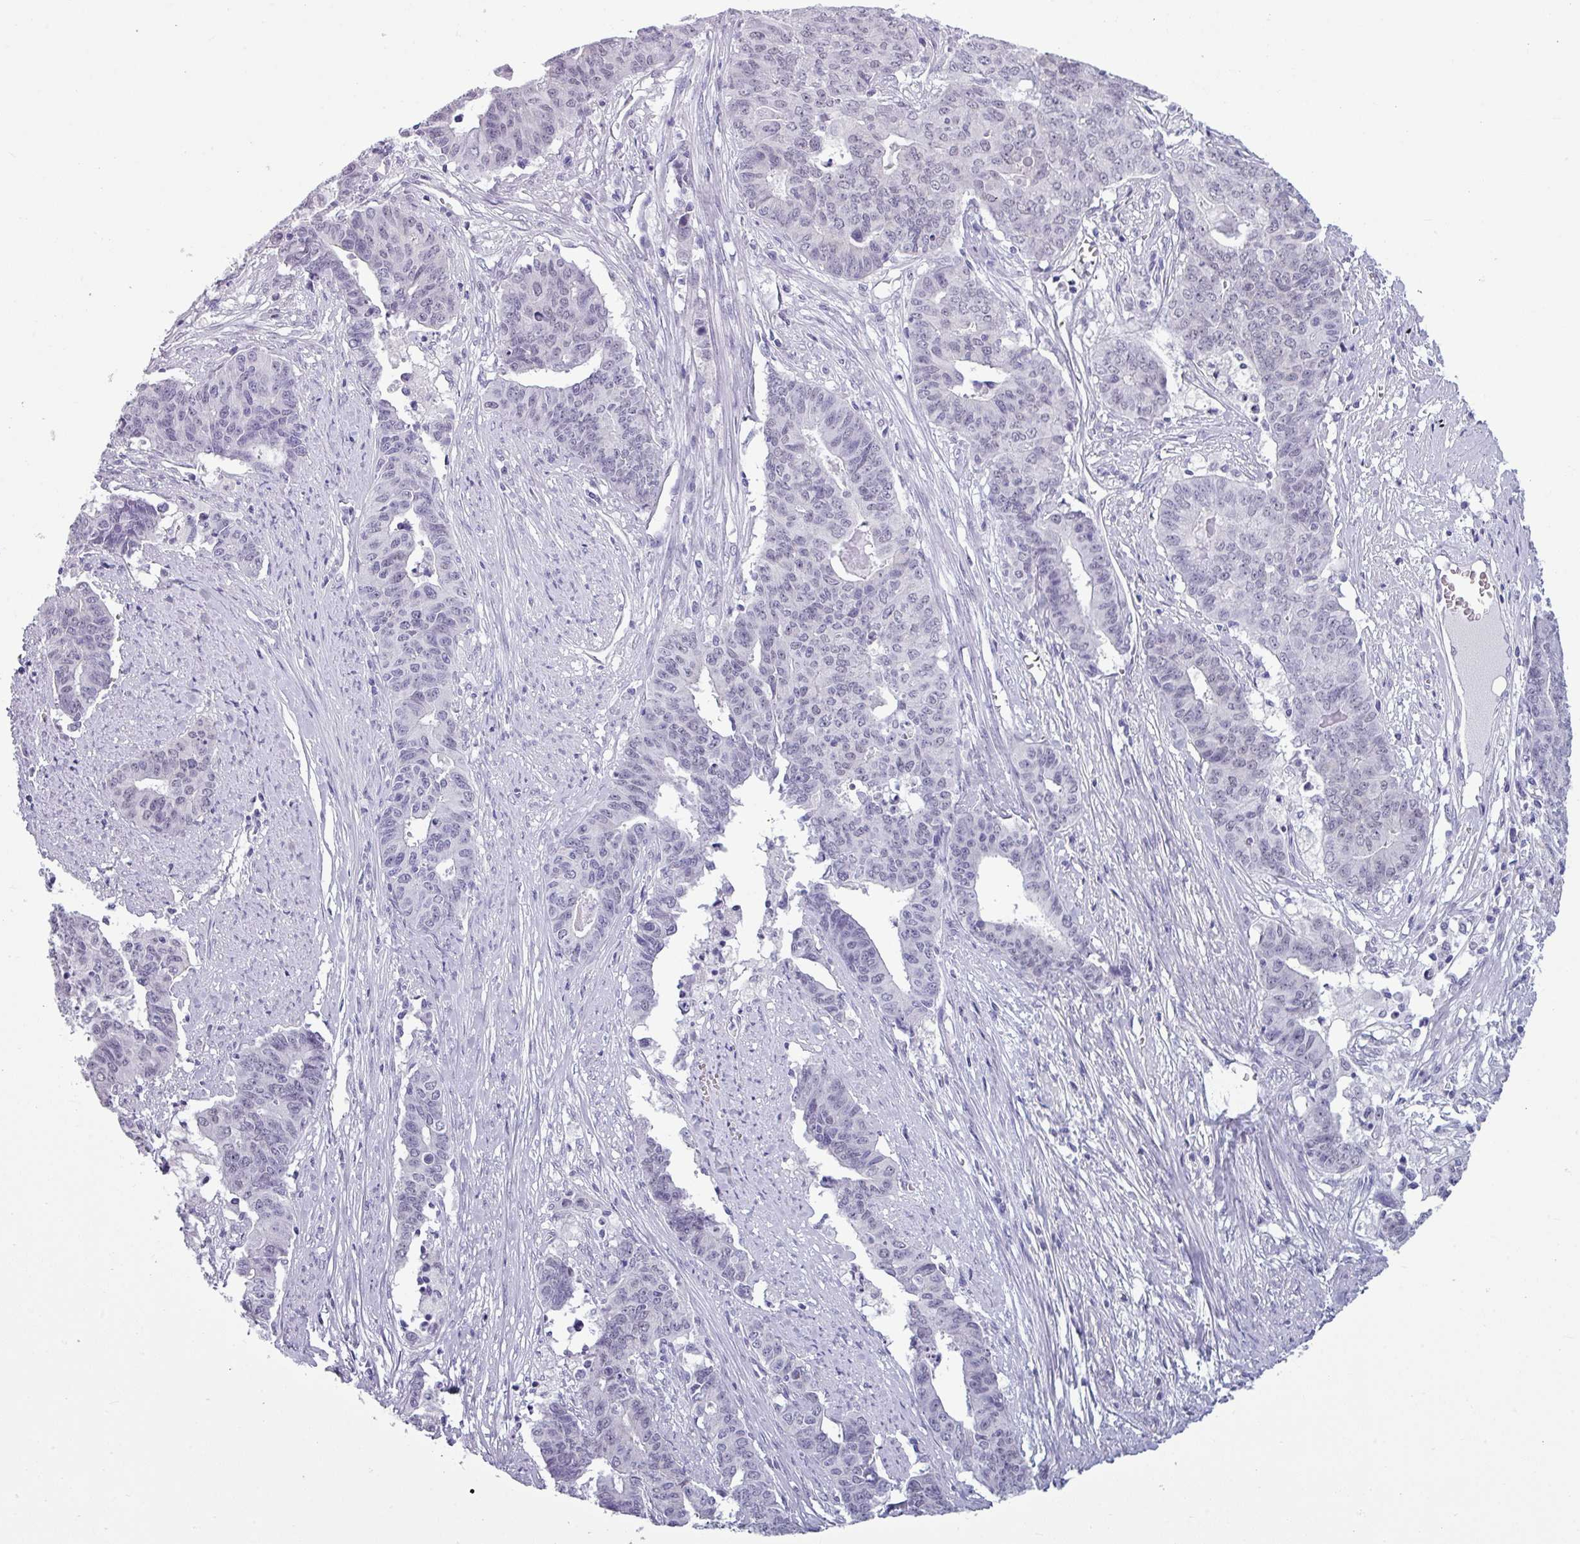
{"staining": {"intensity": "negative", "quantity": "none", "location": "none"}, "tissue": "endometrial cancer", "cell_type": "Tumor cells", "image_type": "cancer", "snomed": [{"axis": "morphology", "description": "Adenocarcinoma, NOS"}, {"axis": "topography", "description": "Endometrium"}], "caption": "Endometrial cancer (adenocarcinoma) was stained to show a protein in brown. There is no significant expression in tumor cells.", "gene": "SRGAP1", "patient": {"sex": "female", "age": 59}}